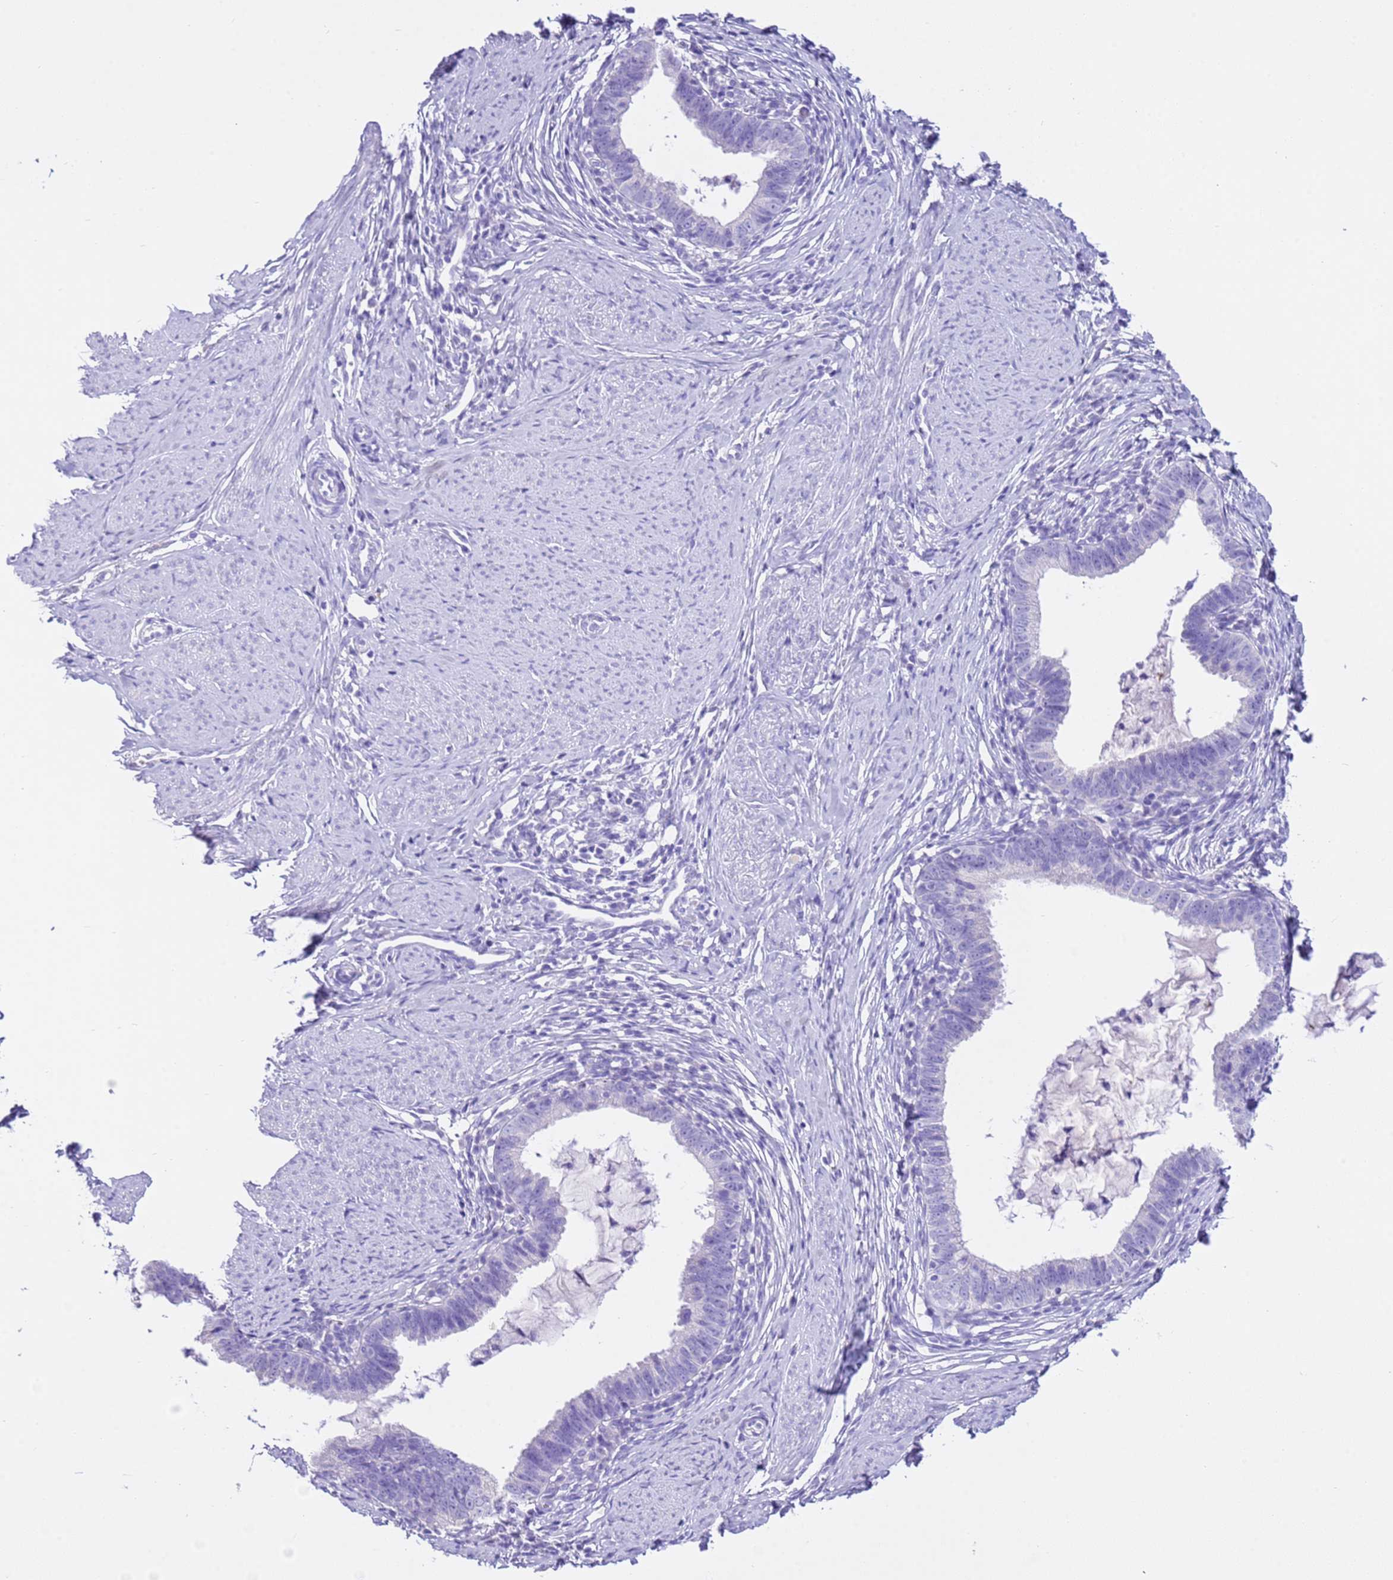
{"staining": {"intensity": "negative", "quantity": "none", "location": "none"}, "tissue": "cervical cancer", "cell_type": "Tumor cells", "image_type": "cancer", "snomed": [{"axis": "morphology", "description": "Adenocarcinoma, NOS"}, {"axis": "topography", "description": "Cervix"}], "caption": "Image shows no significant protein expression in tumor cells of adenocarcinoma (cervical). Nuclei are stained in blue.", "gene": "CPB1", "patient": {"sex": "female", "age": 36}}